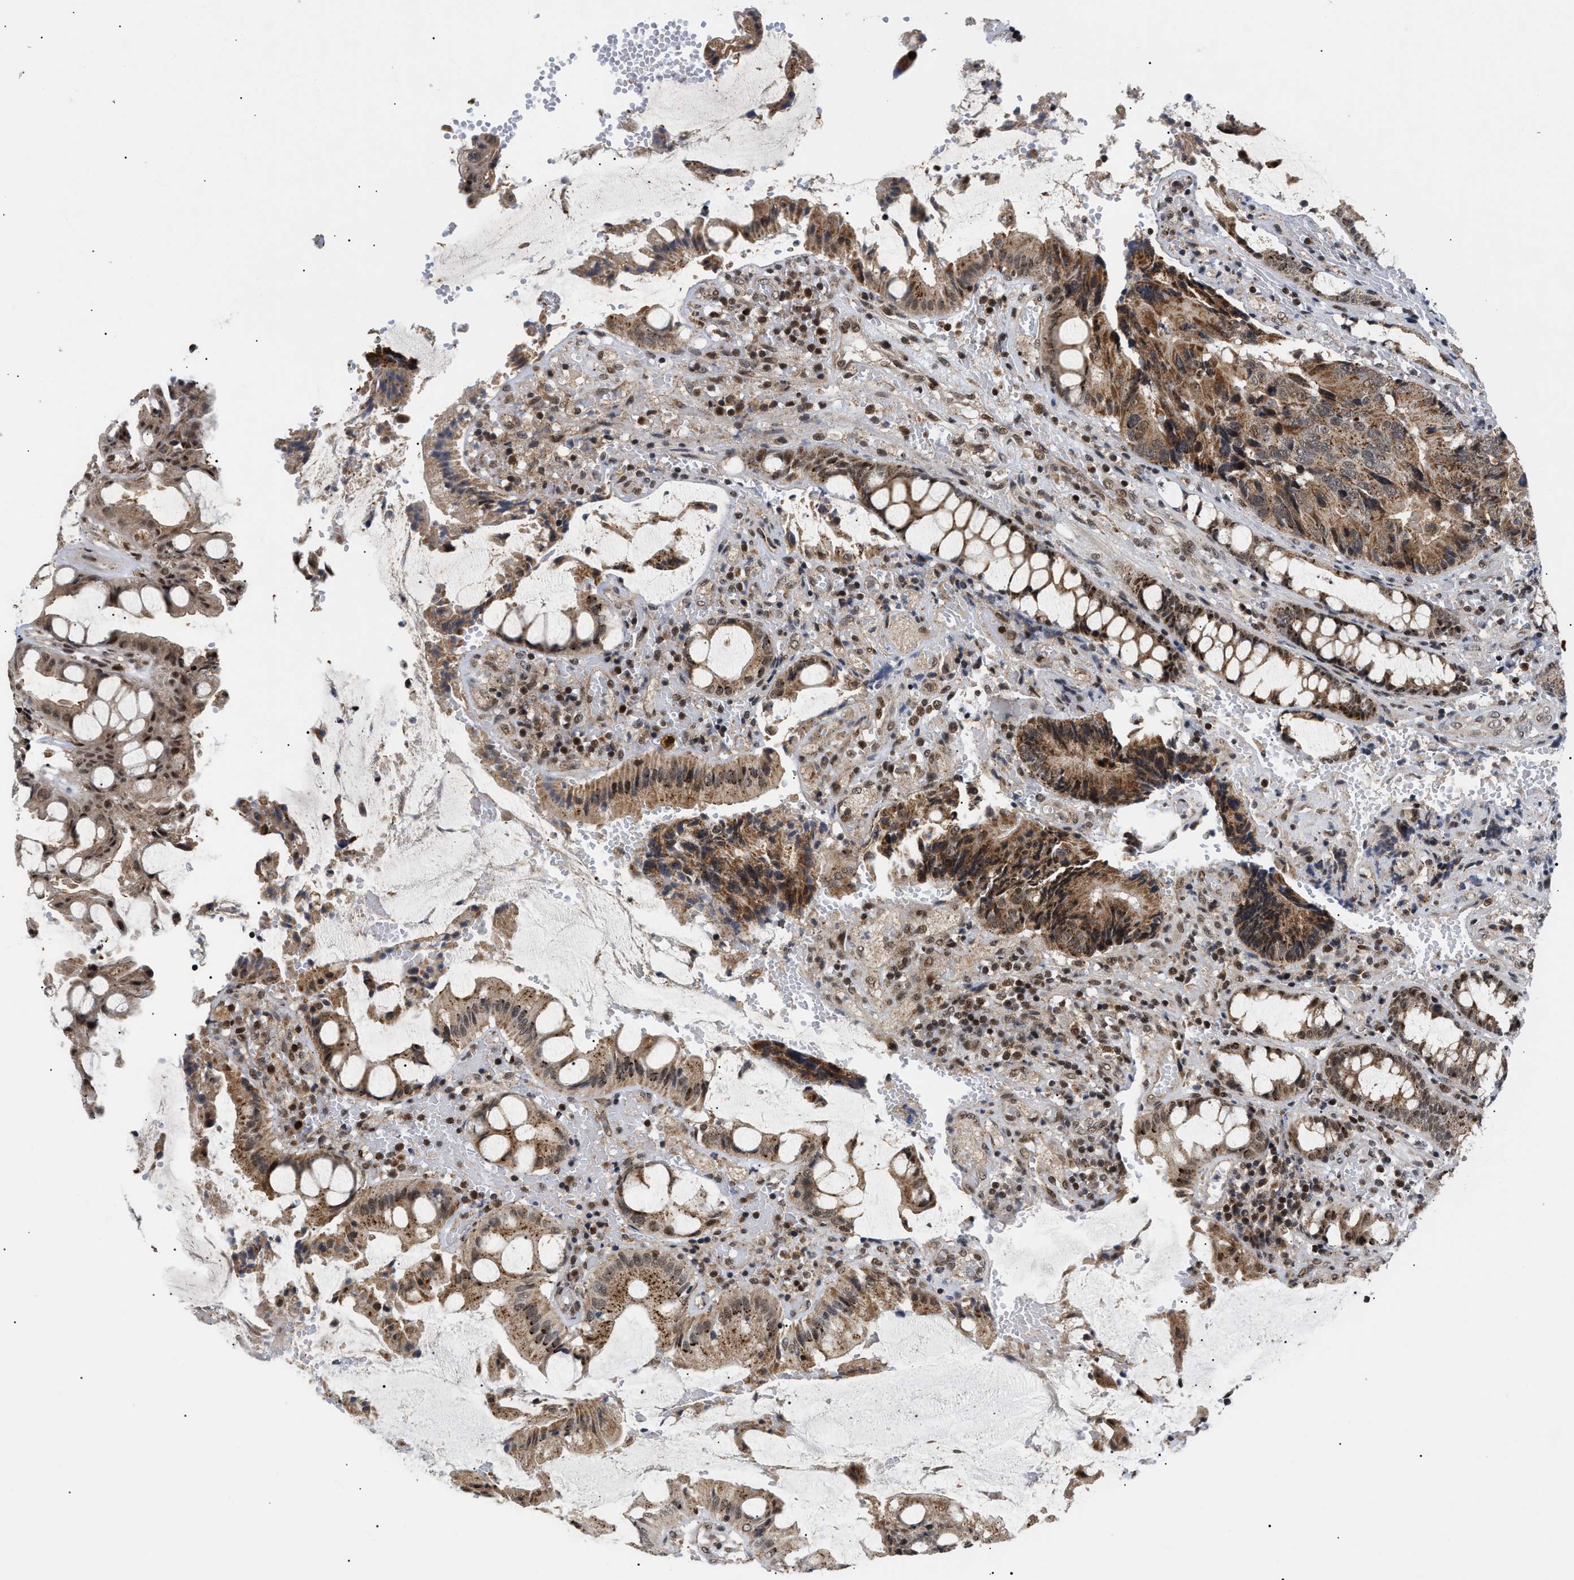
{"staining": {"intensity": "moderate", "quantity": ">75%", "location": "cytoplasmic/membranous,nuclear"}, "tissue": "colorectal cancer", "cell_type": "Tumor cells", "image_type": "cancer", "snomed": [{"axis": "morphology", "description": "Adenocarcinoma, NOS"}, {"axis": "topography", "description": "Colon"}], "caption": "Tumor cells demonstrate moderate cytoplasmic/membranous and nuclear expression in about >75% of cells in adenocarcinoma (colorectal).", "gene": "ZBTB11", "patient": {"sex": "female", "age": 57}}